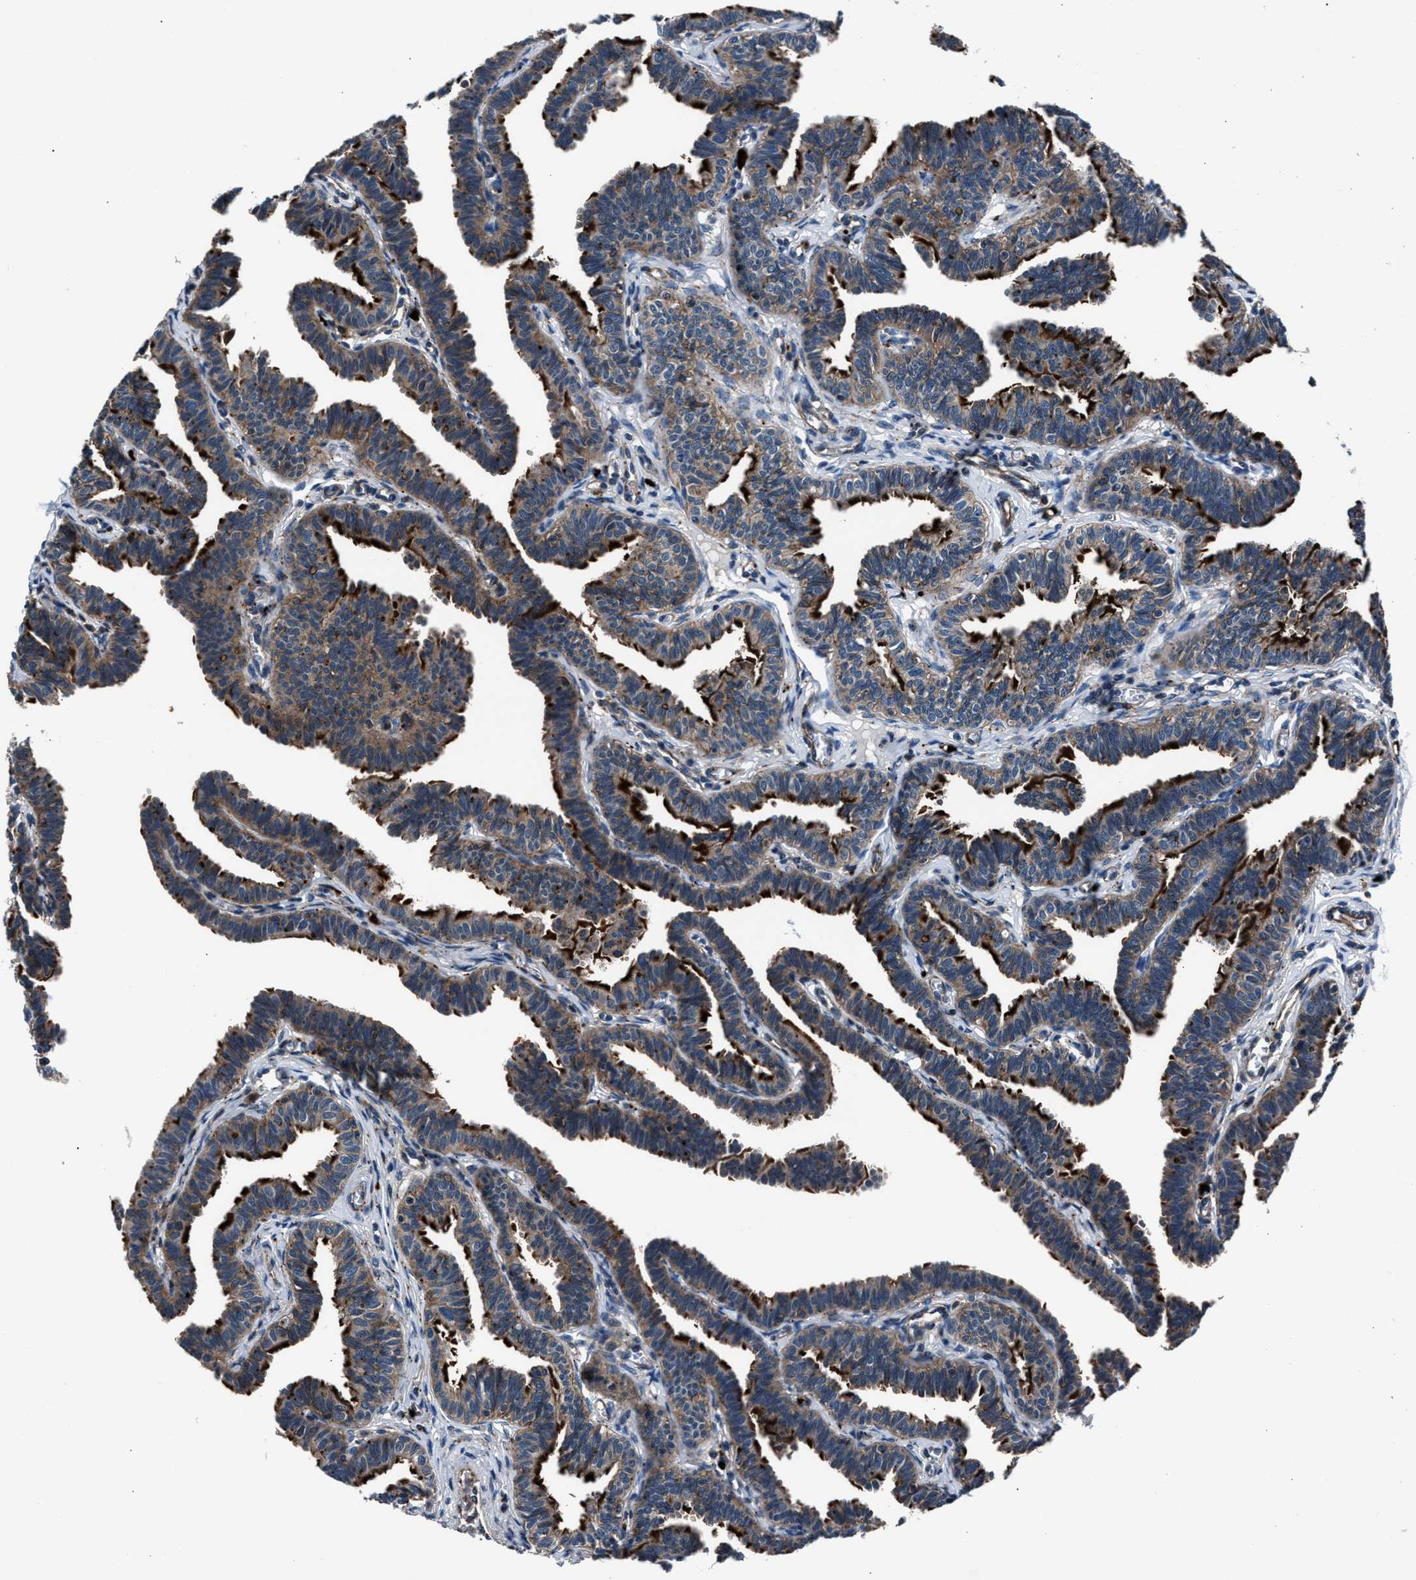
{"staining": {"intensity": "strong", "quantity": "<25%", "location": "cytoplasmic/membranous"}, "tissue": "fallopian tube", "cell_type": "Glandular cells", "image_type": "normal", "snomed": [{"axis": "morphology", "description": "Normal tissue, NOS"}, {"axis": "topography", "description": "Fallopian tube"}, {"axis": "topography", "description": "Ovary"}], "caption": "This is a histology image of immunohistochemistry (IHC) staining of benign fallopian tube, which shows strong positivity in the cytoplasmic/membranous of glandular cells.", "gene": "MFSD11", "patient": {"sex": "female", "age": 23}}